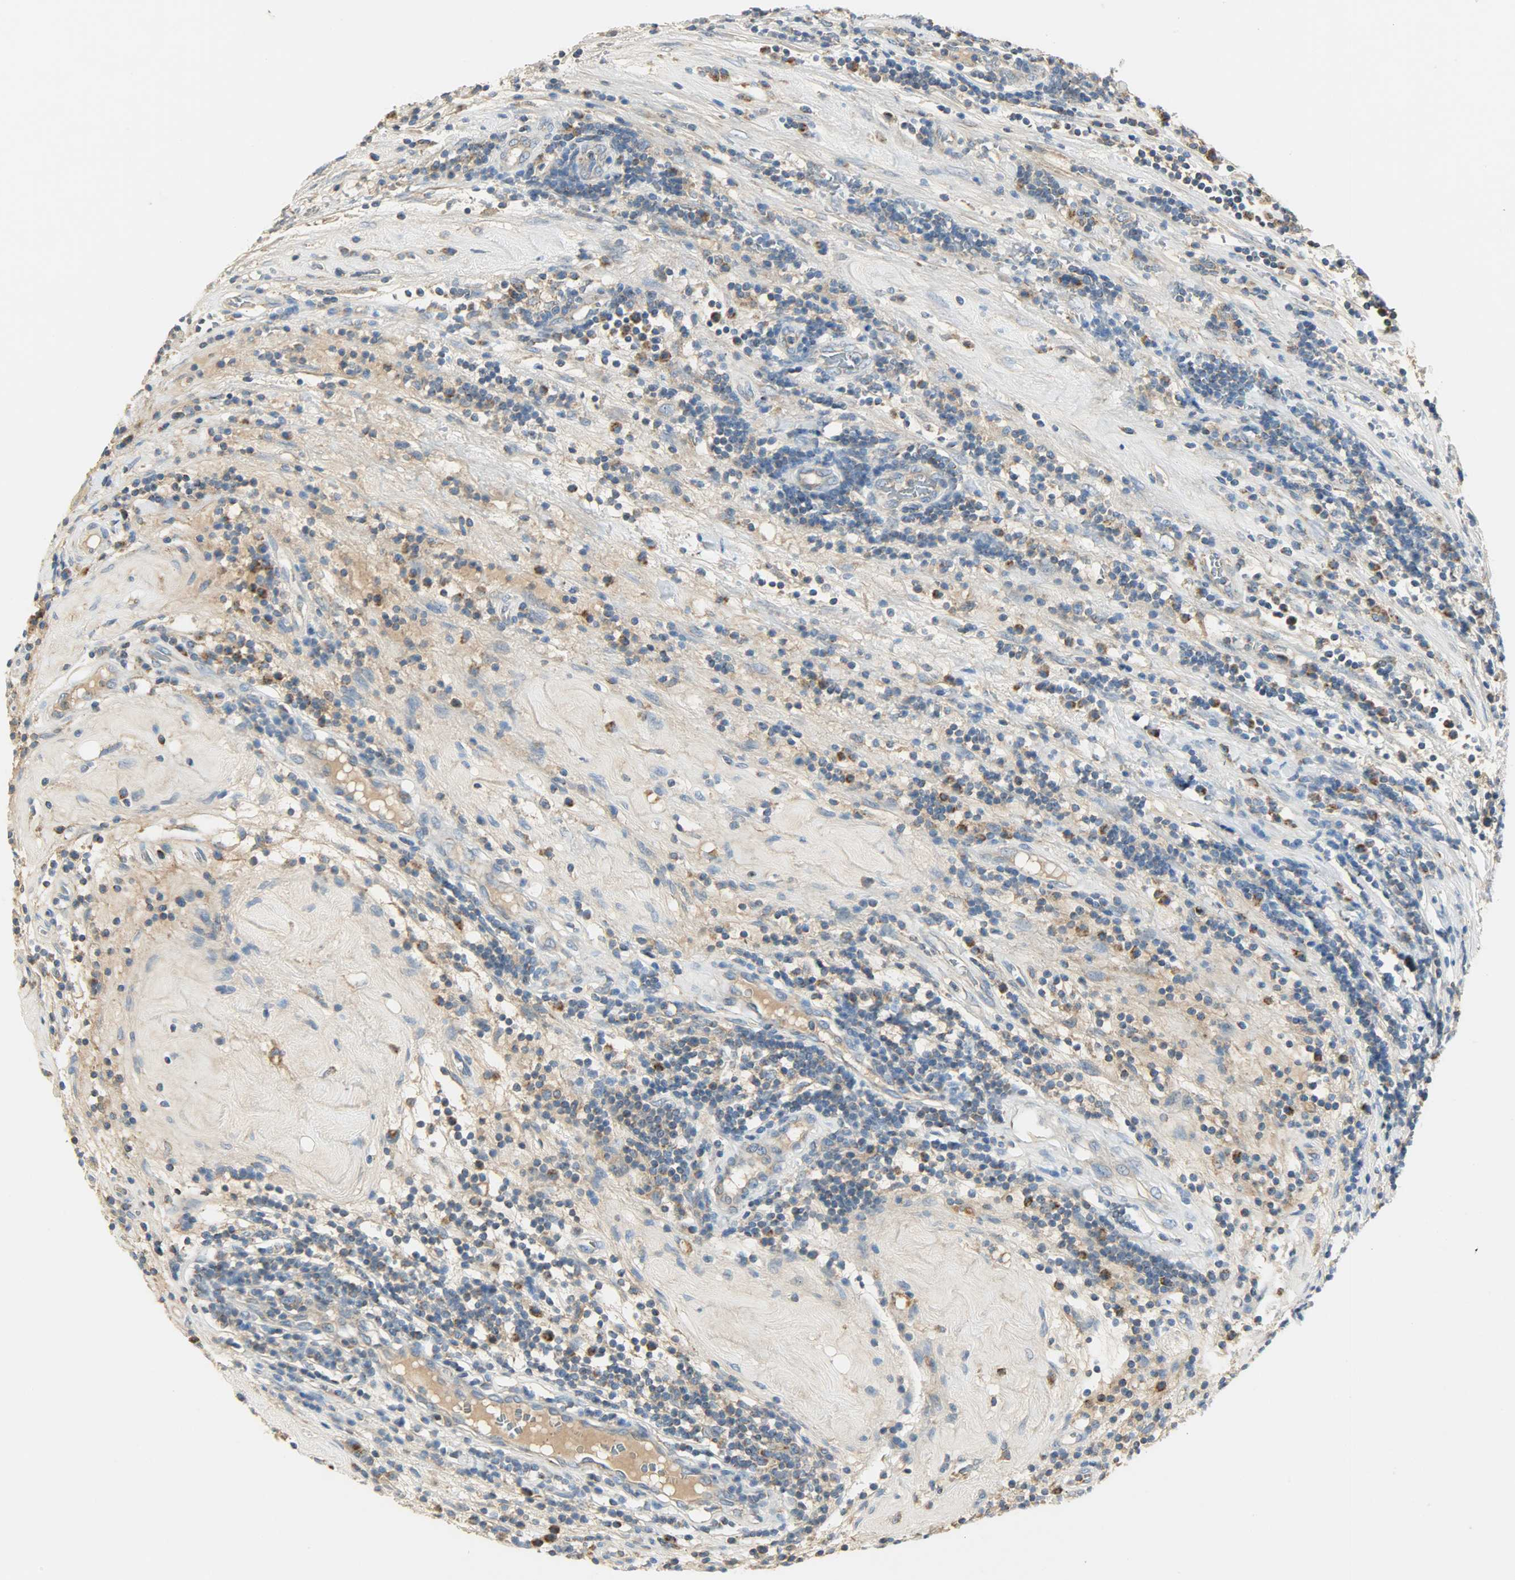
{"staining": {"intensity": "weak", "quantity": ">75%", "location": "cytoplasmic/membranous"}, "tissue": "testis cancer", "cell_type": "Tumor cells", "image_type": "cancer", "snomed": [{"axis": "morphology", "description": "Seminoma, NOS"}, {"axis": "topography", "description": "Testis"}], "caption": "Testis cancer (seminoma) stained with a brown dye shows weak cytoplasmic/membranous positive staining in approximately >75% of tumor cells.", "gene": "NNT", "patient": {"sex": "male", "age": 43}}